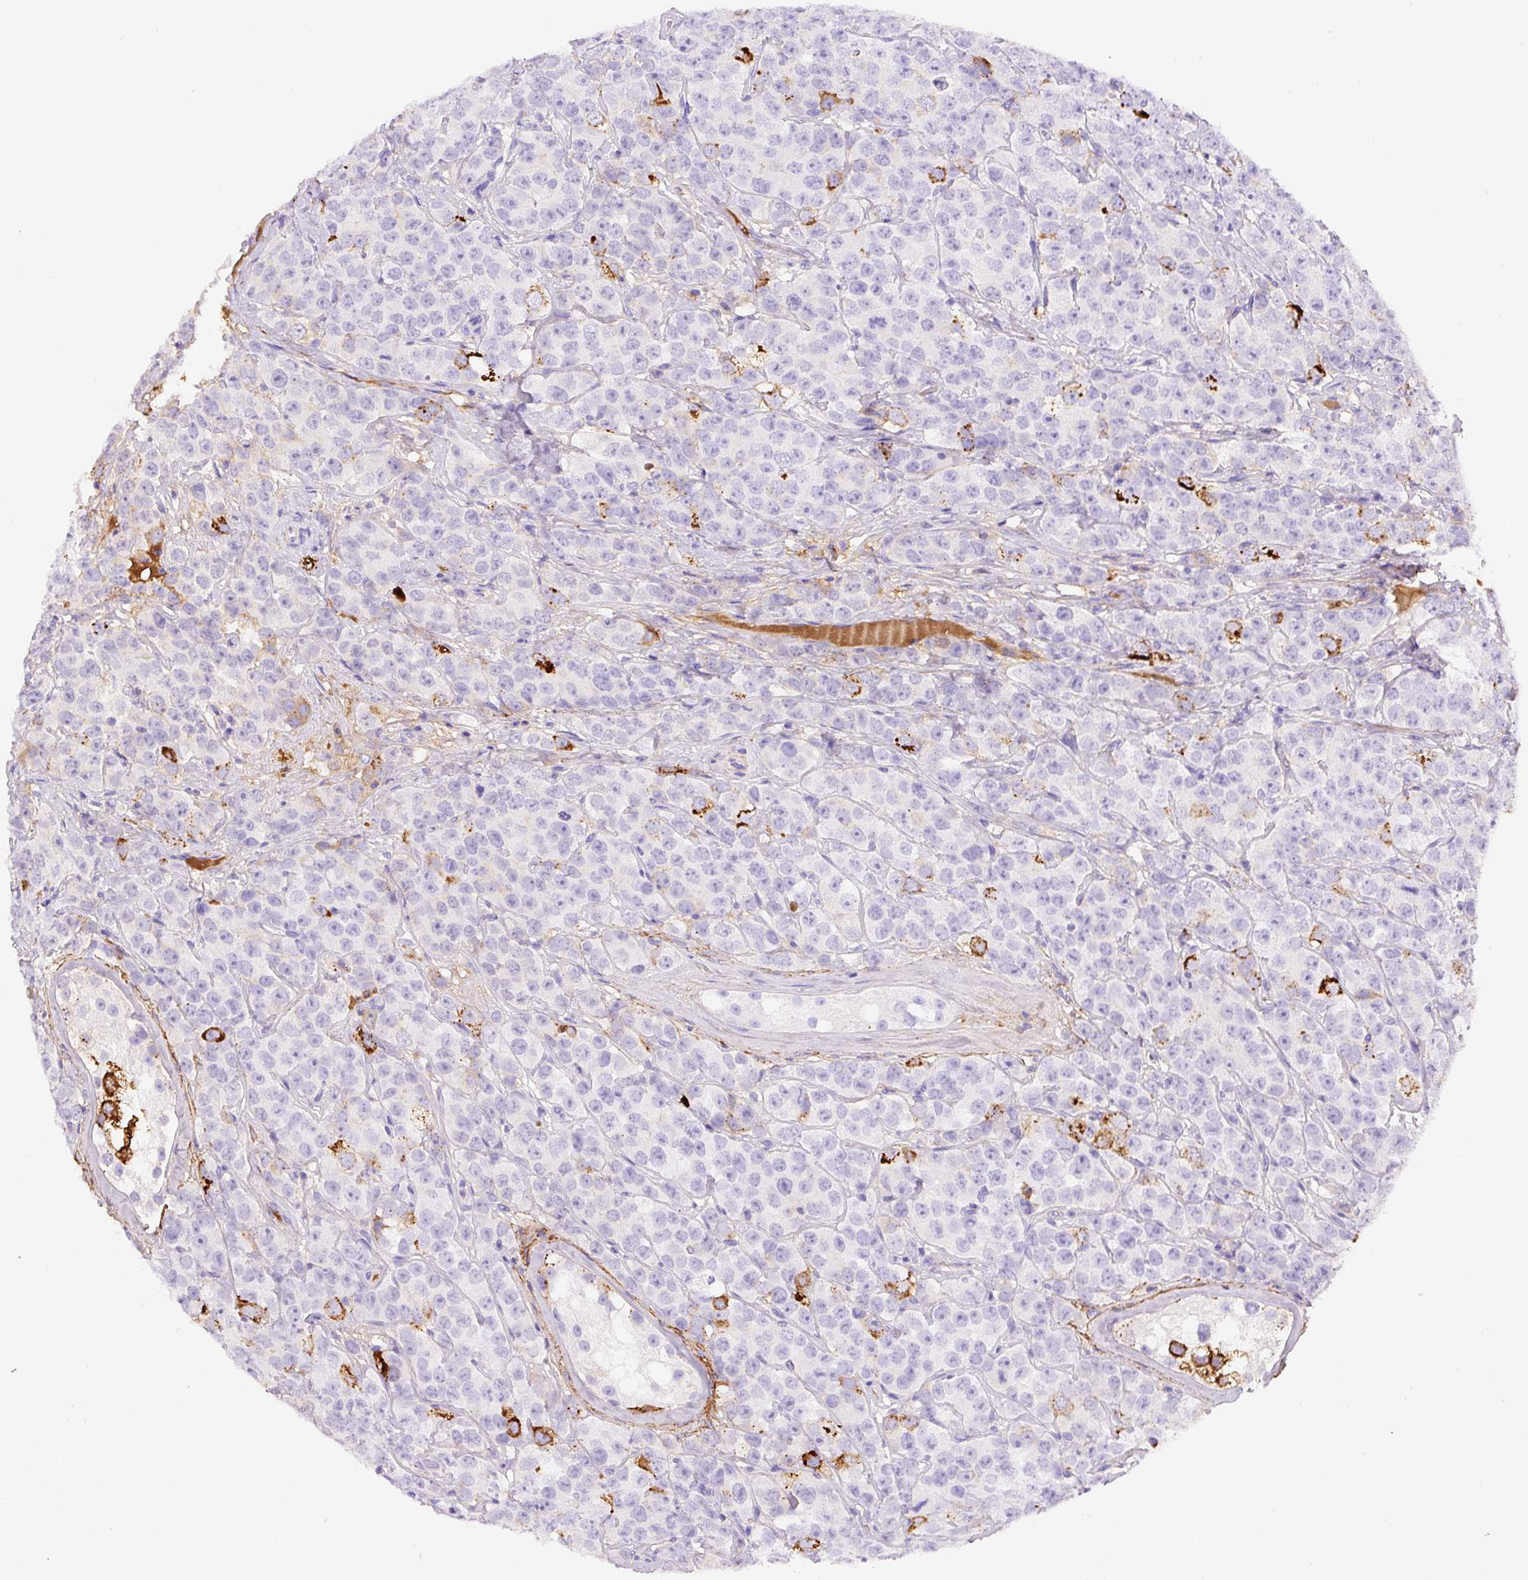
{"staining": {"intensity": "strong", "quantity": "<25%", "location": "cytoplasmic/membranous"}, "tissue": "testis cancer", "cell_type": "Tumor cells", "image_type": "cancer", "snomed": [{"axis": "morphology", "description": "Seminoma, NOS"}, {"axis": "topography", "description": "Testis"}], "caption": "A micrograph of testis cancer stained for a protein shows strong cytoplasmic/membranous brown staining in tumor cells.", "gene": "APCS", "patient": {"sex": "male", "age": 28}}